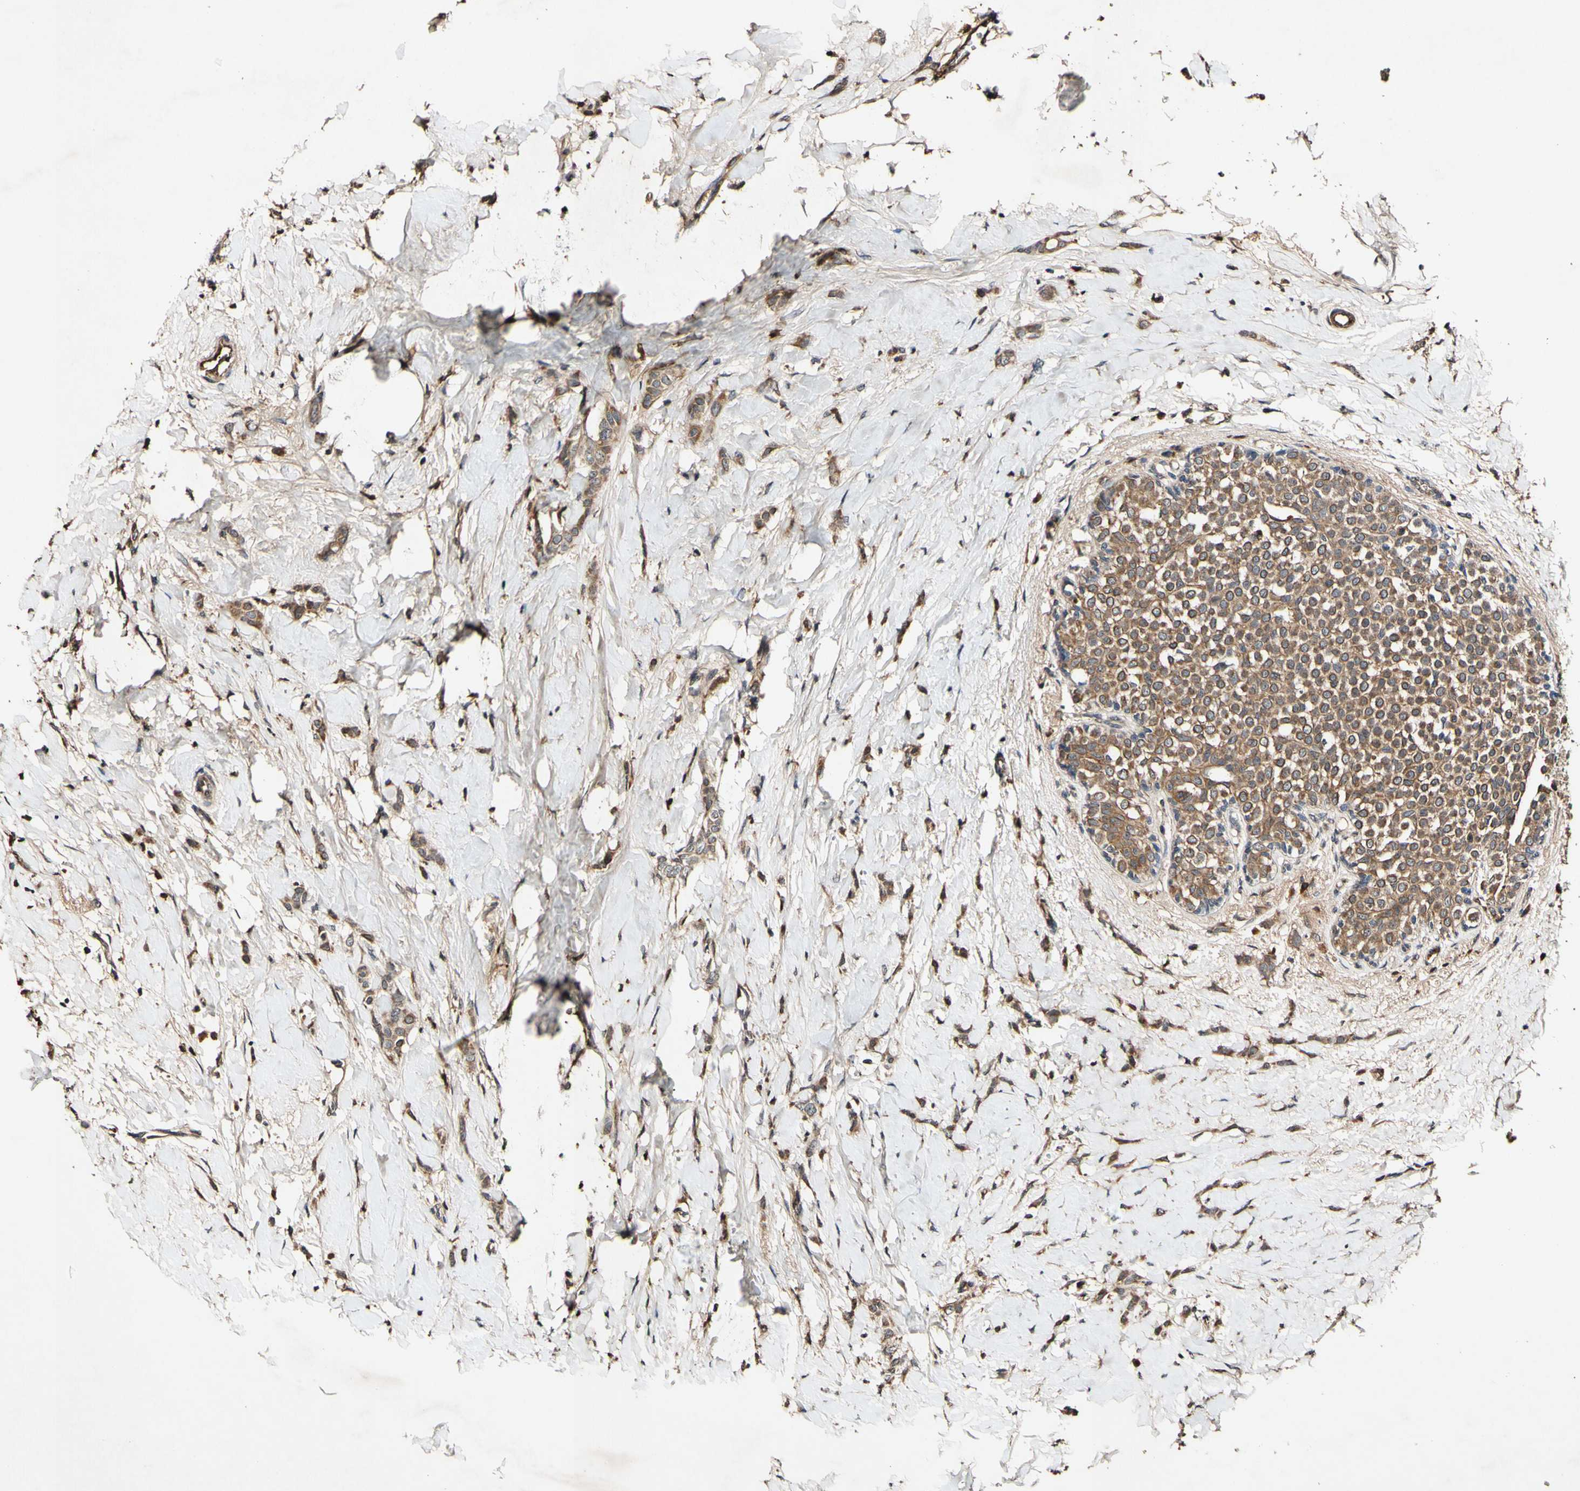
{"staining": {"intensity": "moderate", "quantity": ">75%", "location": "cytoplasmic/membranous"}, "tissue": "breast cancer", "cell_type": "Tumor cells", "image_type": "cancer", "snomed": [{"axis": "morphology", "description": "Lobular carcinoma, in situ"}, {"axis": "morphology", "description": "Lobular carcinoma"}, {"axis": "topography", "description": "Breast"}], "caption": "Immunohistochemistry (DAB) staining of breast cancer displays moderate cytoplasmic/membranous protein staining in about >75% of tumor cells.", "gene": "PLAT", "patient": {"sex": "female", "age": 41}}